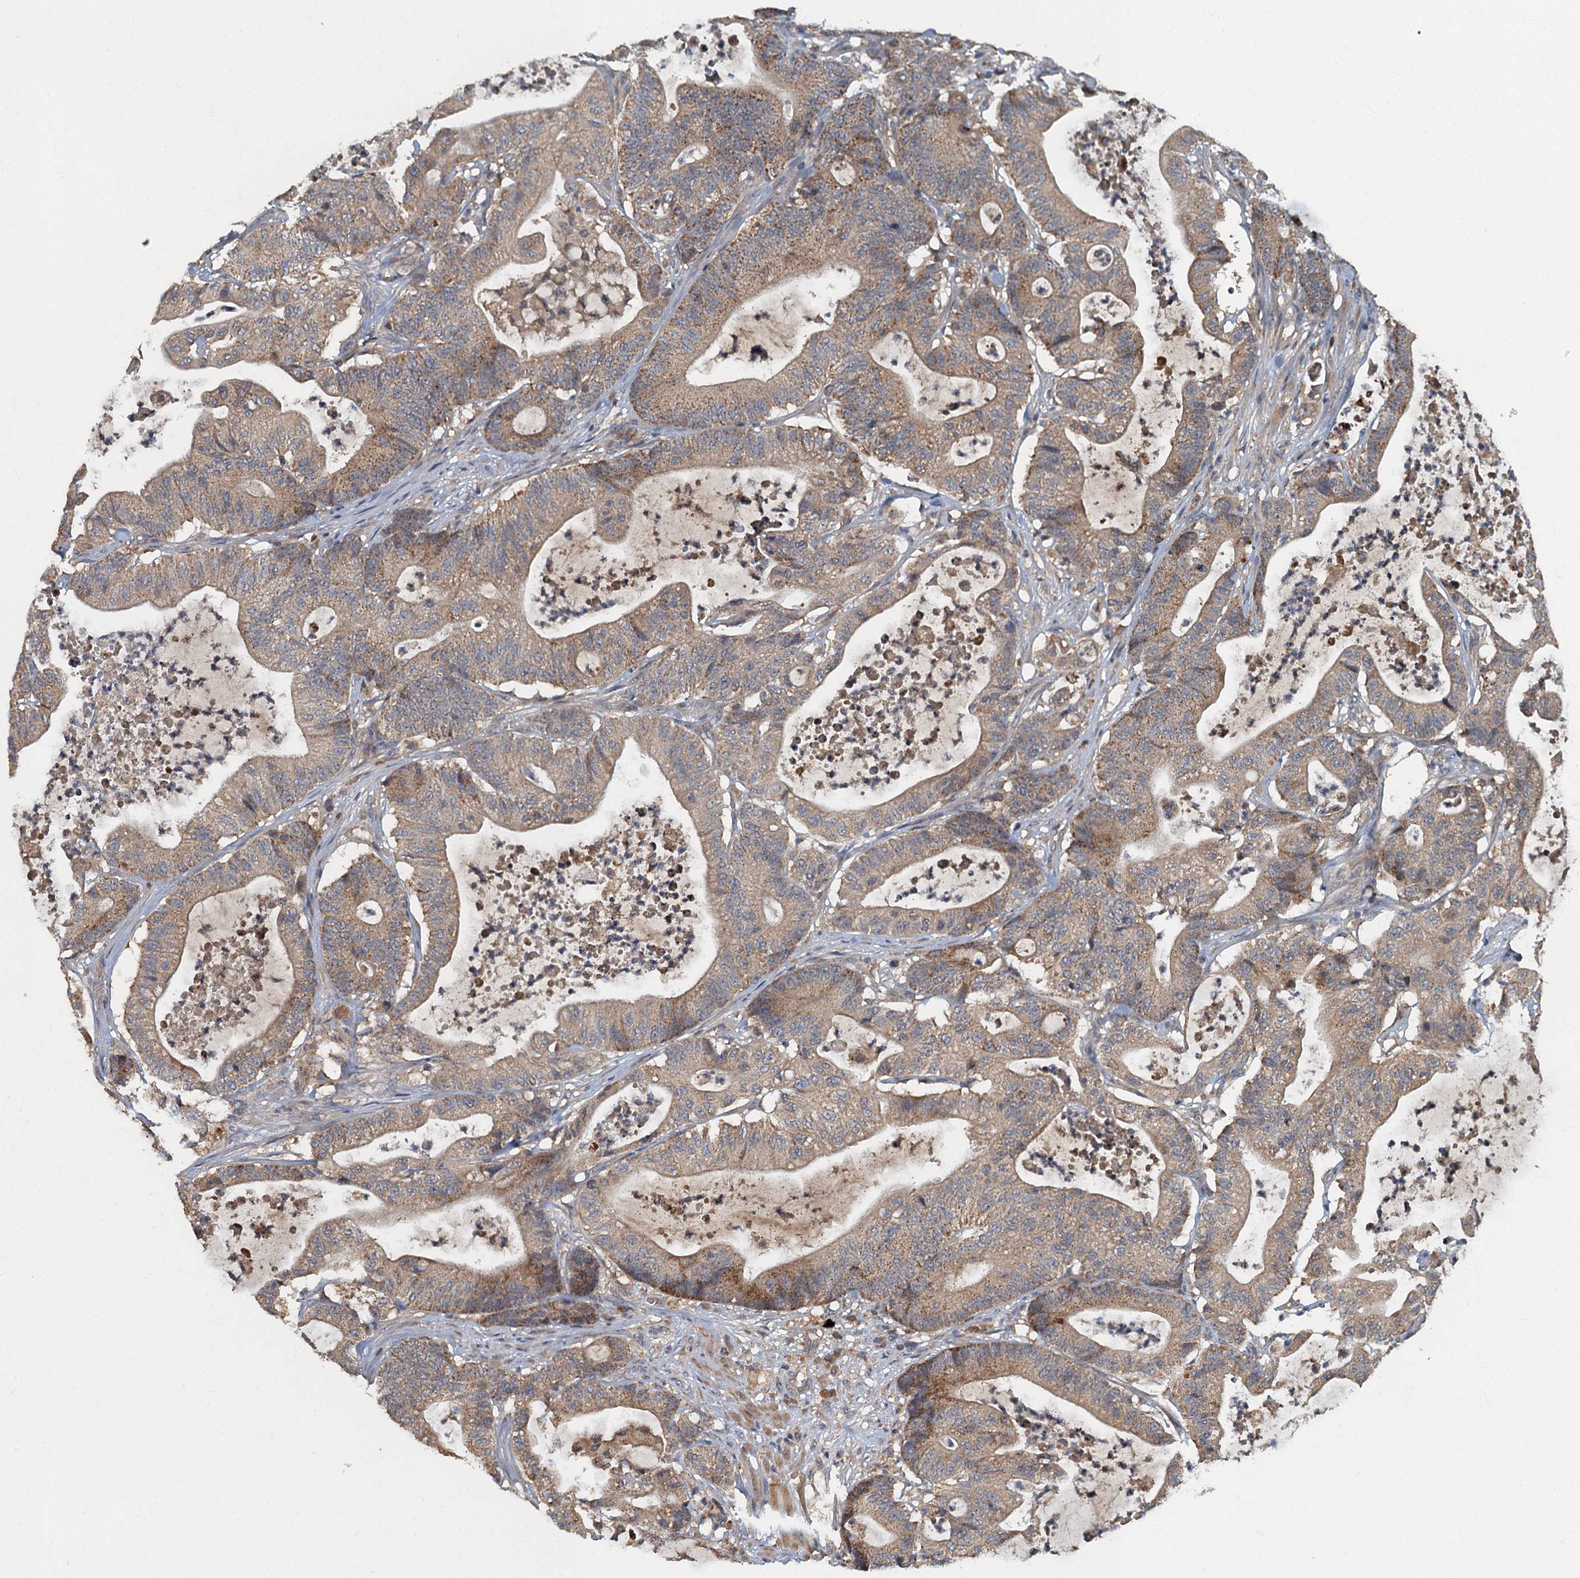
{"staining": {"intensity": "moderate", "quantity": ">75%", "location": "cytoplasmic/membranous"}, "tissue": "colorectal cancer", "cell_type": "Tumor cells", "image_type": "cancer", "snomed": [{"axis": "morphology", "description": "Adenocarcinoma, NOS"}, {"axis": "topography", "description": "Colon"}], "caption": "This is an image of IHC staining of adenocarcinoma (colorectal), which shows moderate positivity in the cytoplasmic/membranous of tumor cells.", "gene": "WDCP", "patient": {"sex": "female", "age": 84}}